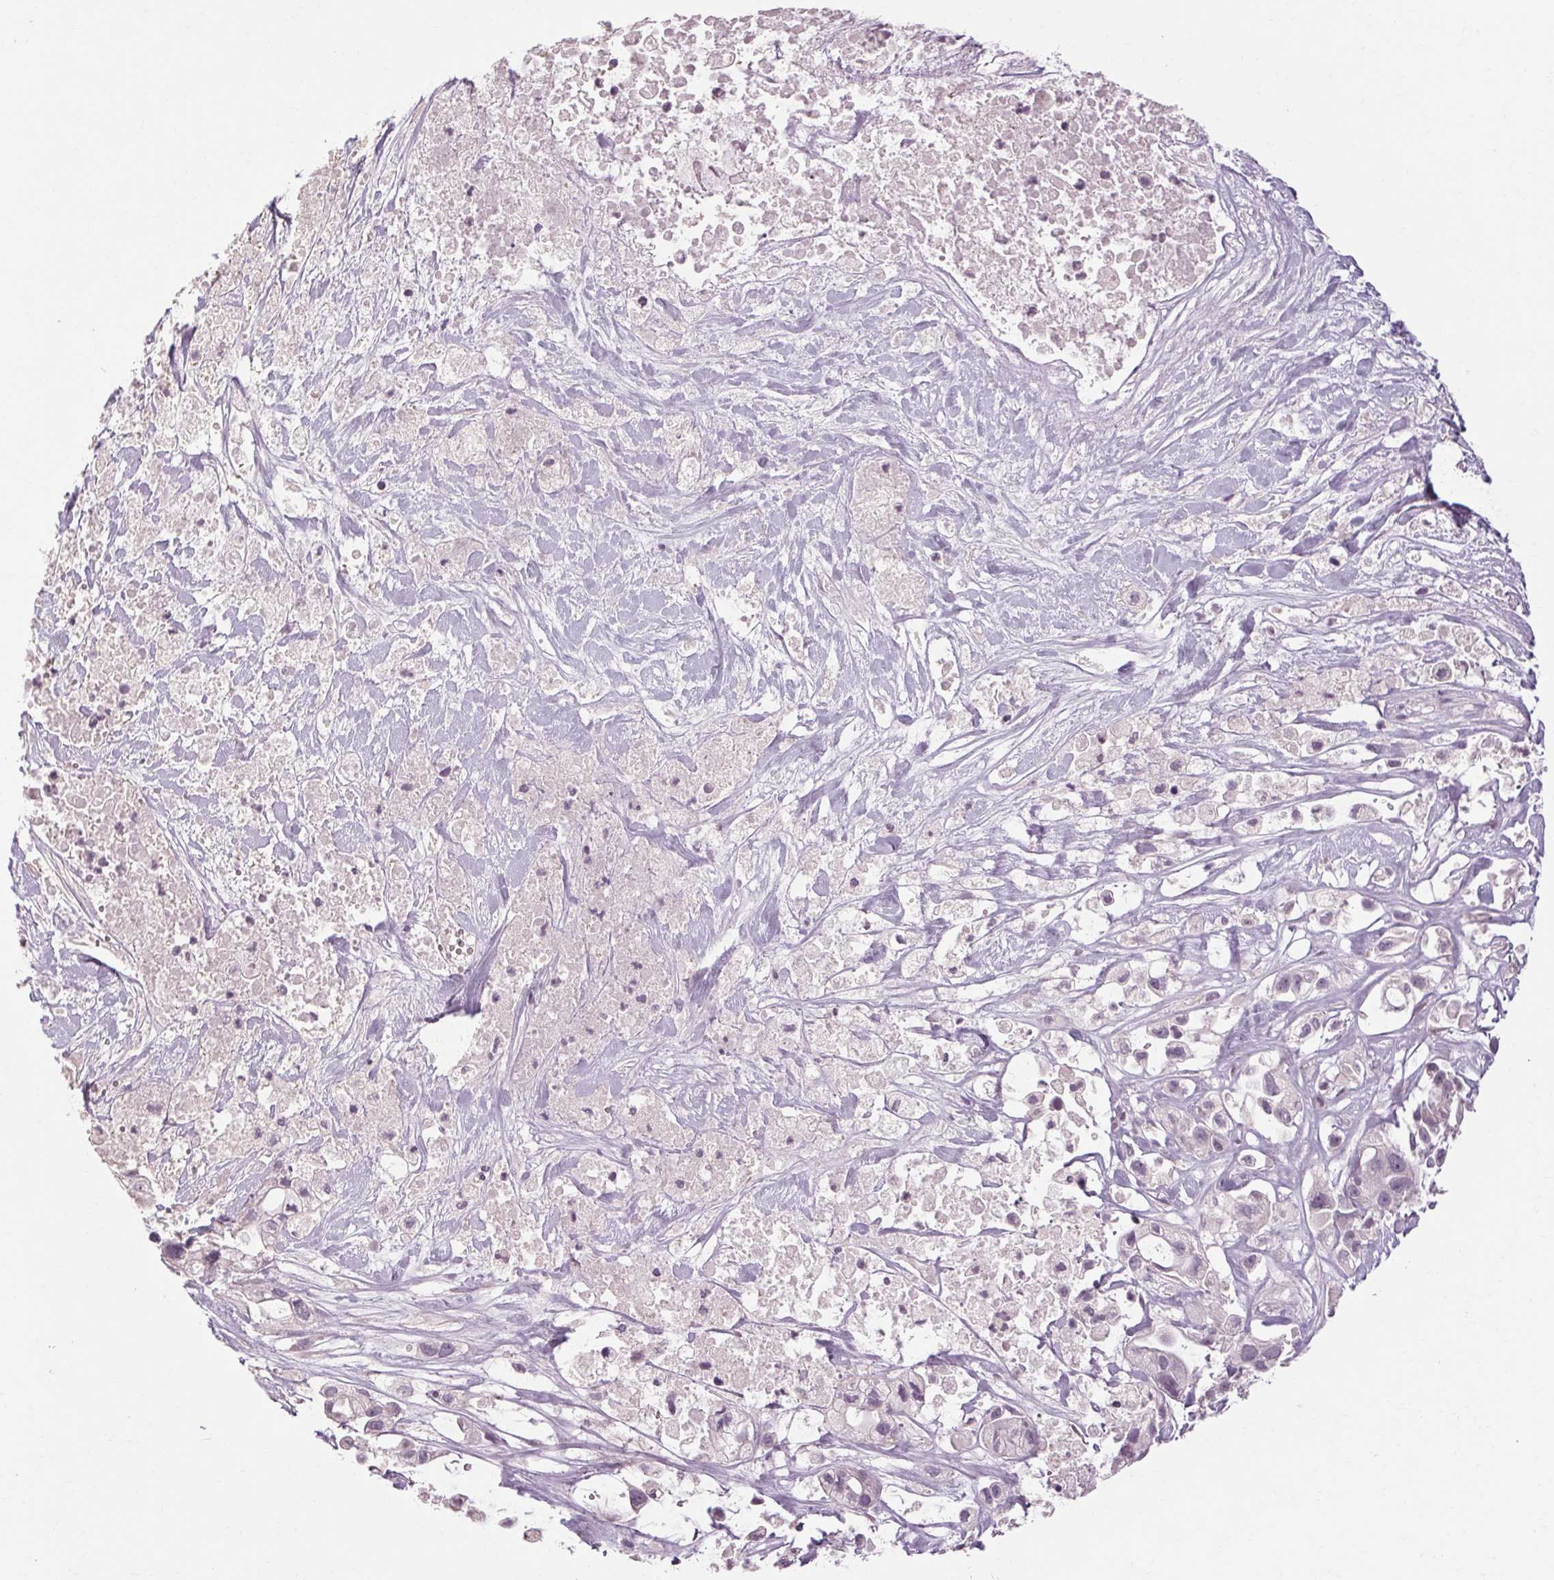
{"staining": {"intensity": "negative", "quantity": "none", "location": "none"}, "tissue": "pancreatic cancer", "cell_type": "Tumor cells", "image_type": "cancer", "snomed": [{"axis": "morphology", "description": "Adenocarcinoma, NOS"}, {"axis": "topography", "description": "Pancreas"}], "caption": "High power microscopy micrograph of an immunohistochemistry micrograph of pancreatic cancer (adenocarcinoma), revealing no significant expression in tumor cells. (DAB IHC visualized using brightfield microscopy, high magnification).", "gene": "POMC", "patient": {"sex": "male", "age": 44}}